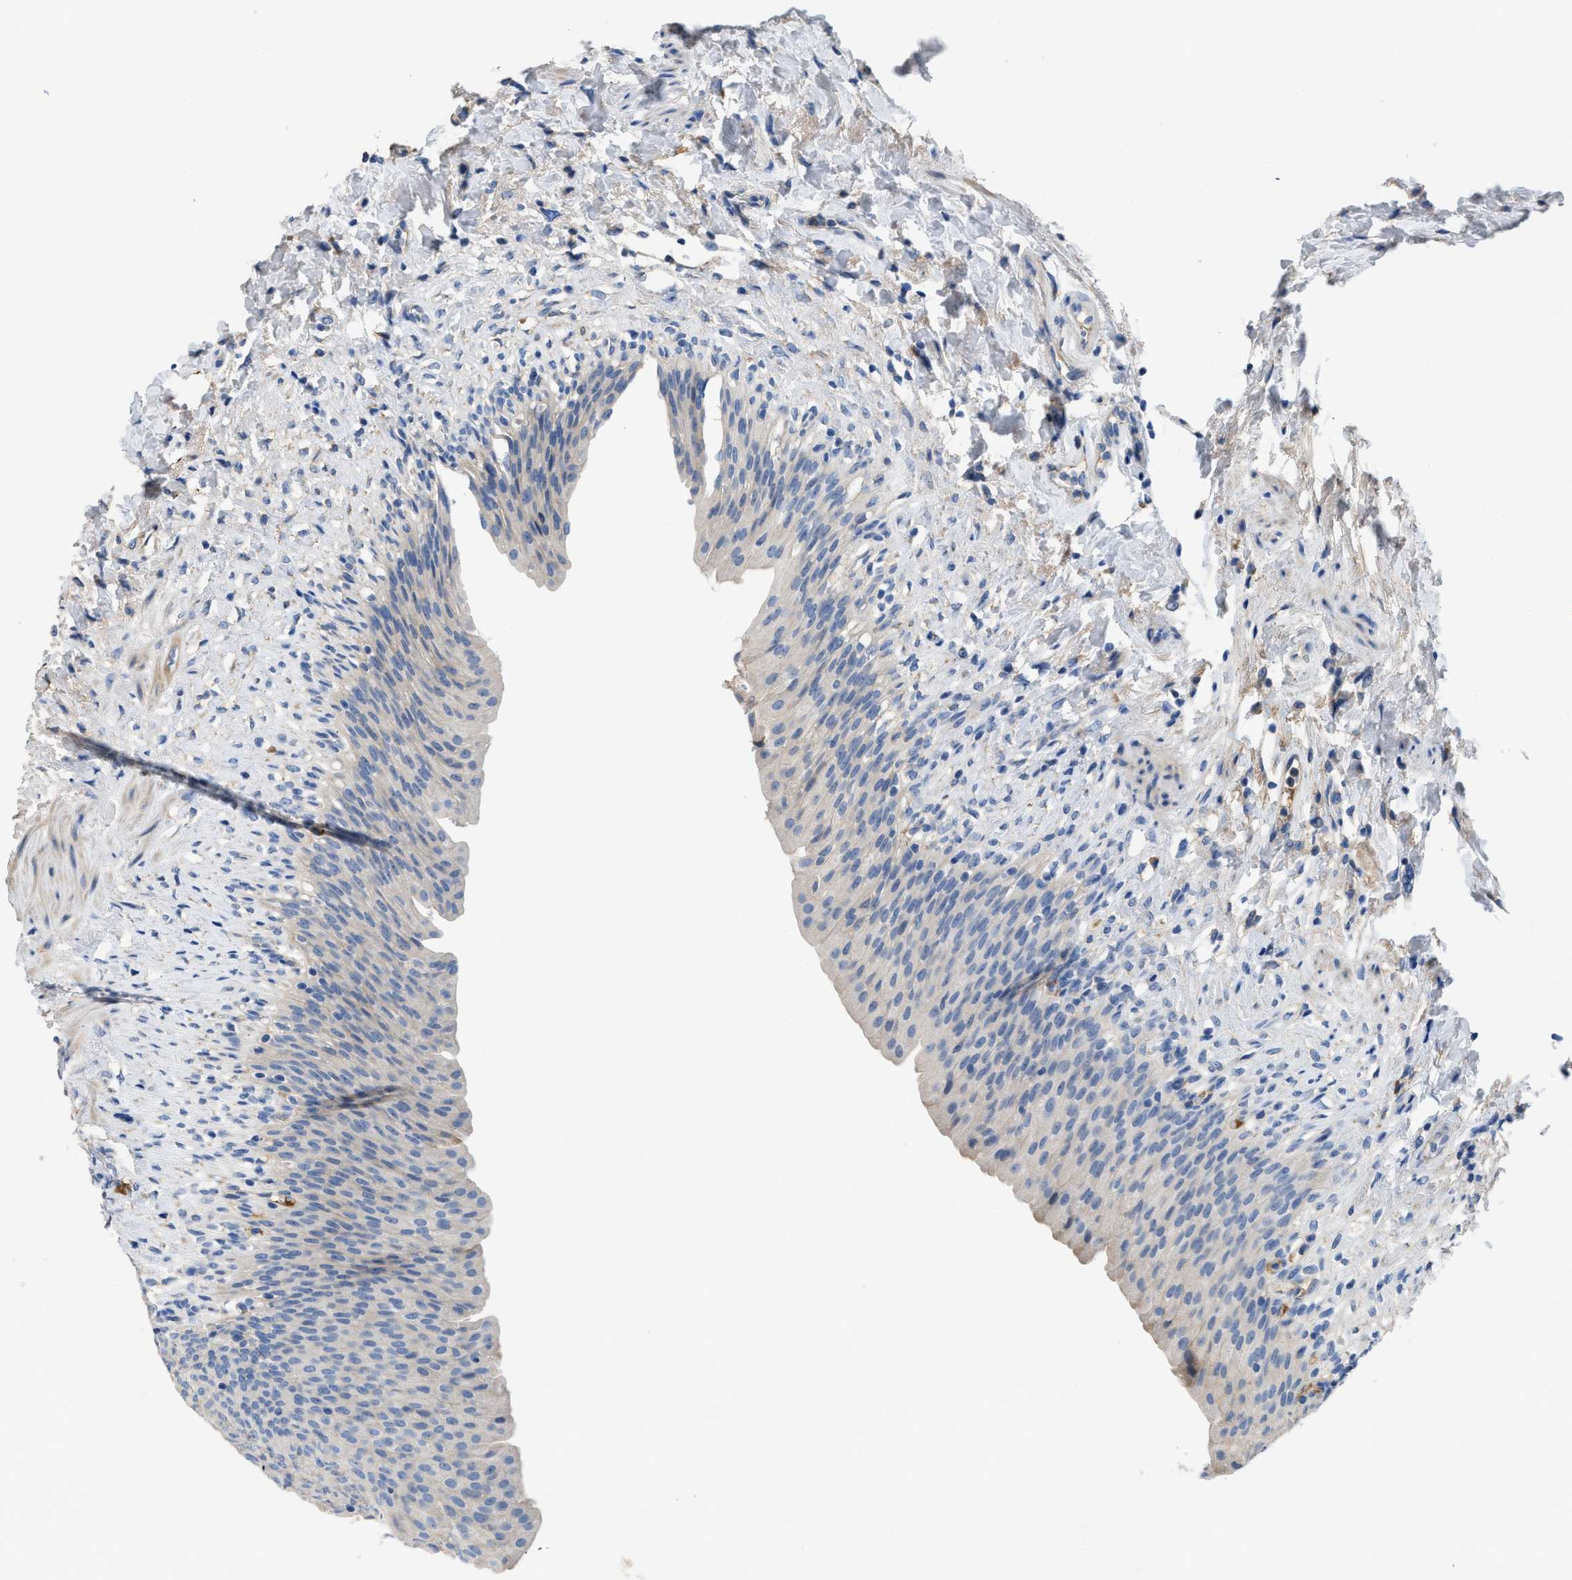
{"staining": {"intensity": "negative", "quantity": "none", "location": "none"}, "tissue": "urinary bladder", "cell_type": "Urothelial cells", "image_type": "normal", "snomed": [{"axis": "morphology", "description": "Normal tissue, NOS"}, {"axis": "topography", "description": "Urinary bladder"}], "caption": "Urothelial cells are negative for protein expression in benign human urinary bladder. (DAB (3,3'-diaminobenzidine) IHC visualized using brightfield microscopy, high magnification).", "gene": "C1S", "patient": {"sex": "female", "age": 79}}